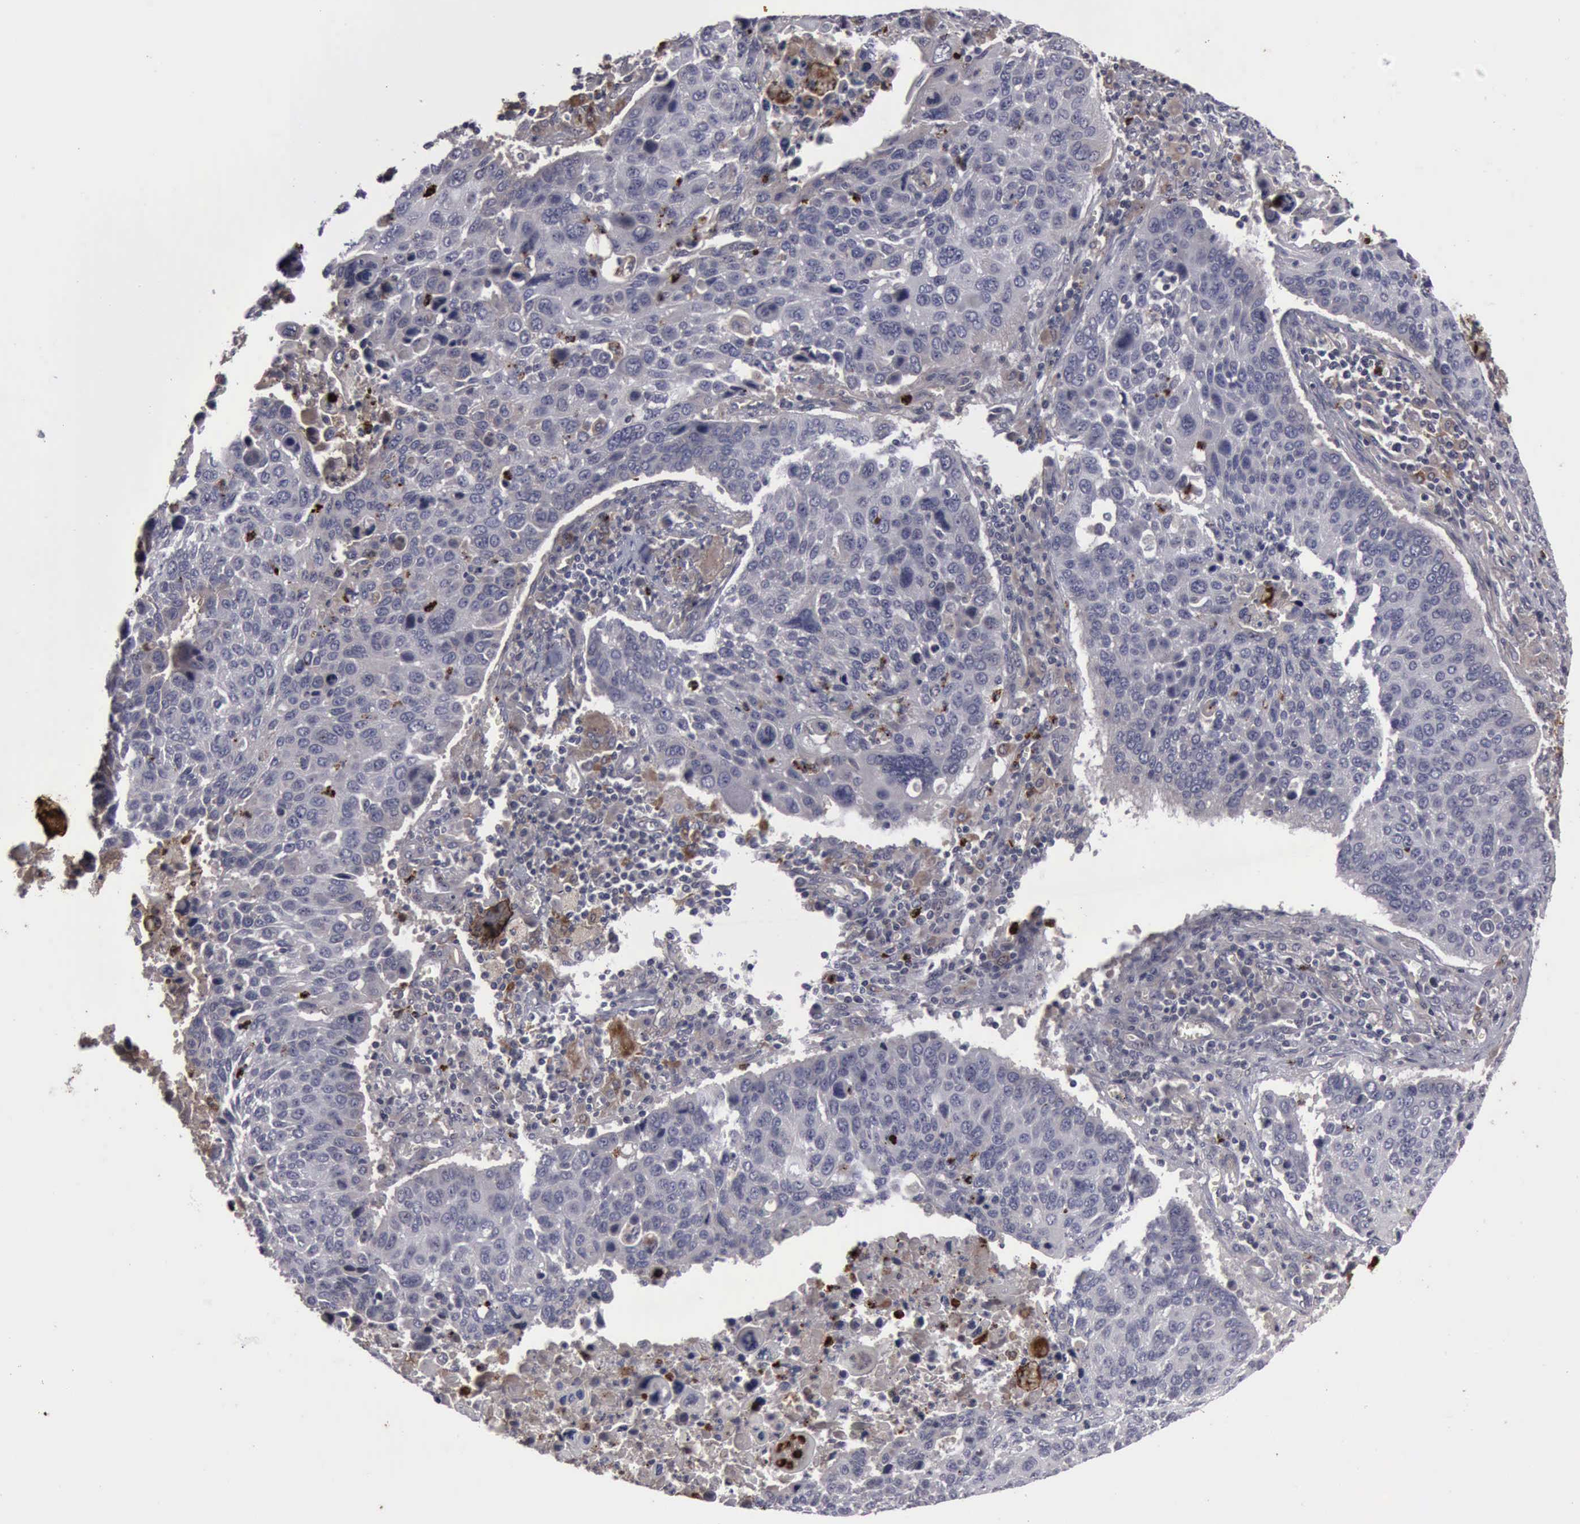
{"staining": {"intensity": "negative", "quantity": "none", "location": "none"}, "tissue": "lung cancer", "cell_type": "Tumor cells", "image_type": "cancer", "snomed": [{"axis": "morphology", "description": "Squamous cell carcinoma, NOS"}, {"axis": "topography", "description": "Lymph node"}, {"axis": "topography", "description": "Lung"}], "caption": "Squamous cell carcinoma (lung) stained for a protein using immunohistochemistry (IHC) demonstrates no positivity tumor cells.", "gene": "MMP9", "patient": {"sex": "male", "age": 74}}